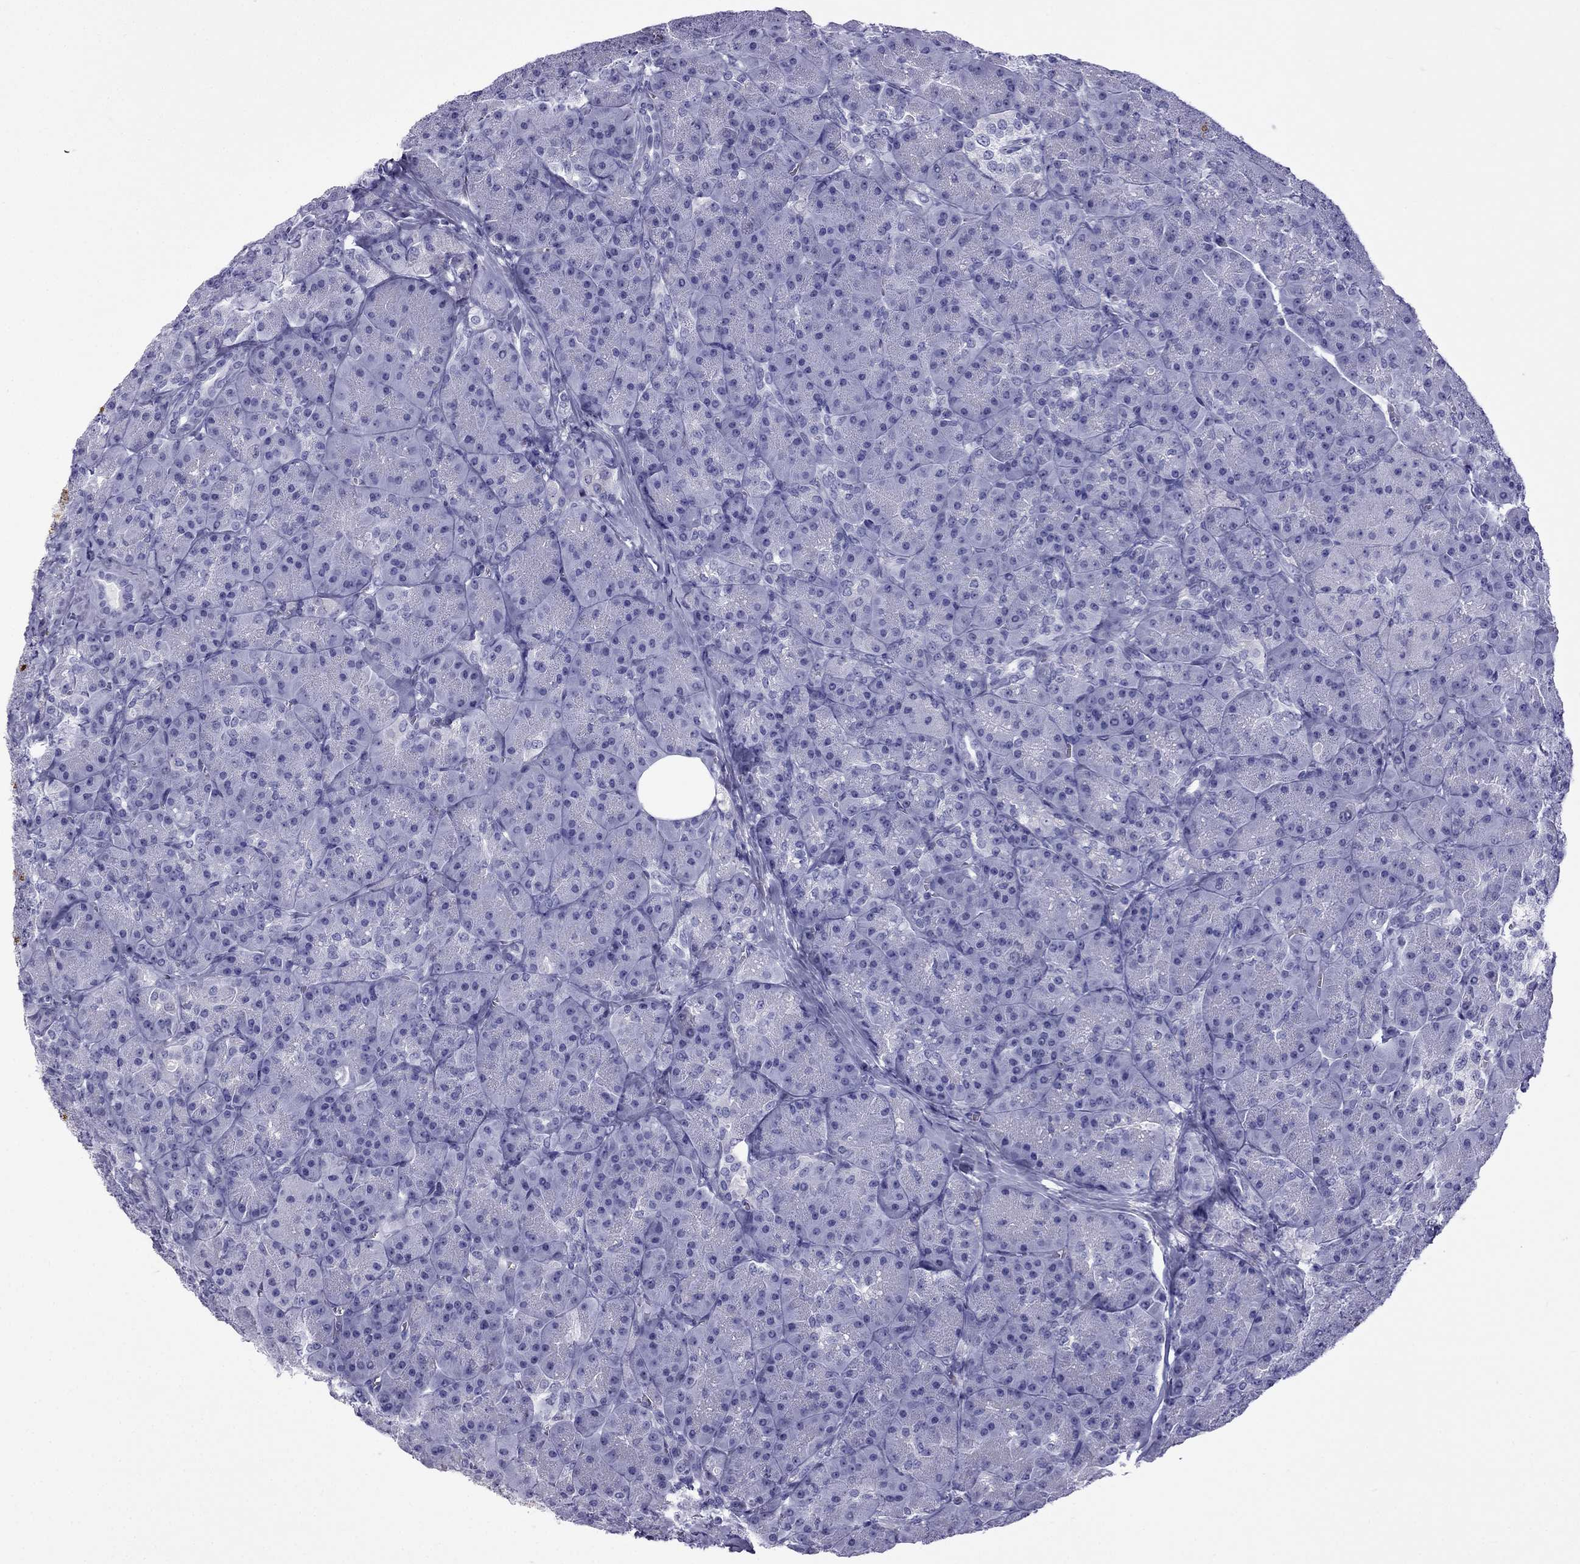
{"staining": {"intensity": "negative", "quantity": "none", "location": "none"}, "tissue": "pancreas", "cell_type": "Exocrine glandular cells", "image_type": "normal", "snomed": [{"axis": "morphology", "description": "Normal tissue, NOS"}, {"axis": "topography", "description": "Pancreas"}], "caption": "An immunohistochemistry (IHC) histopathology image of unremarkable pancreas is shown. There is no staining in exocrine glandular cells of pancreas. (DAB immunohistochemistry with hematoxylin counter stain).", "gene": "TFF3", "patient": {"sex": "male", "age": 57}}